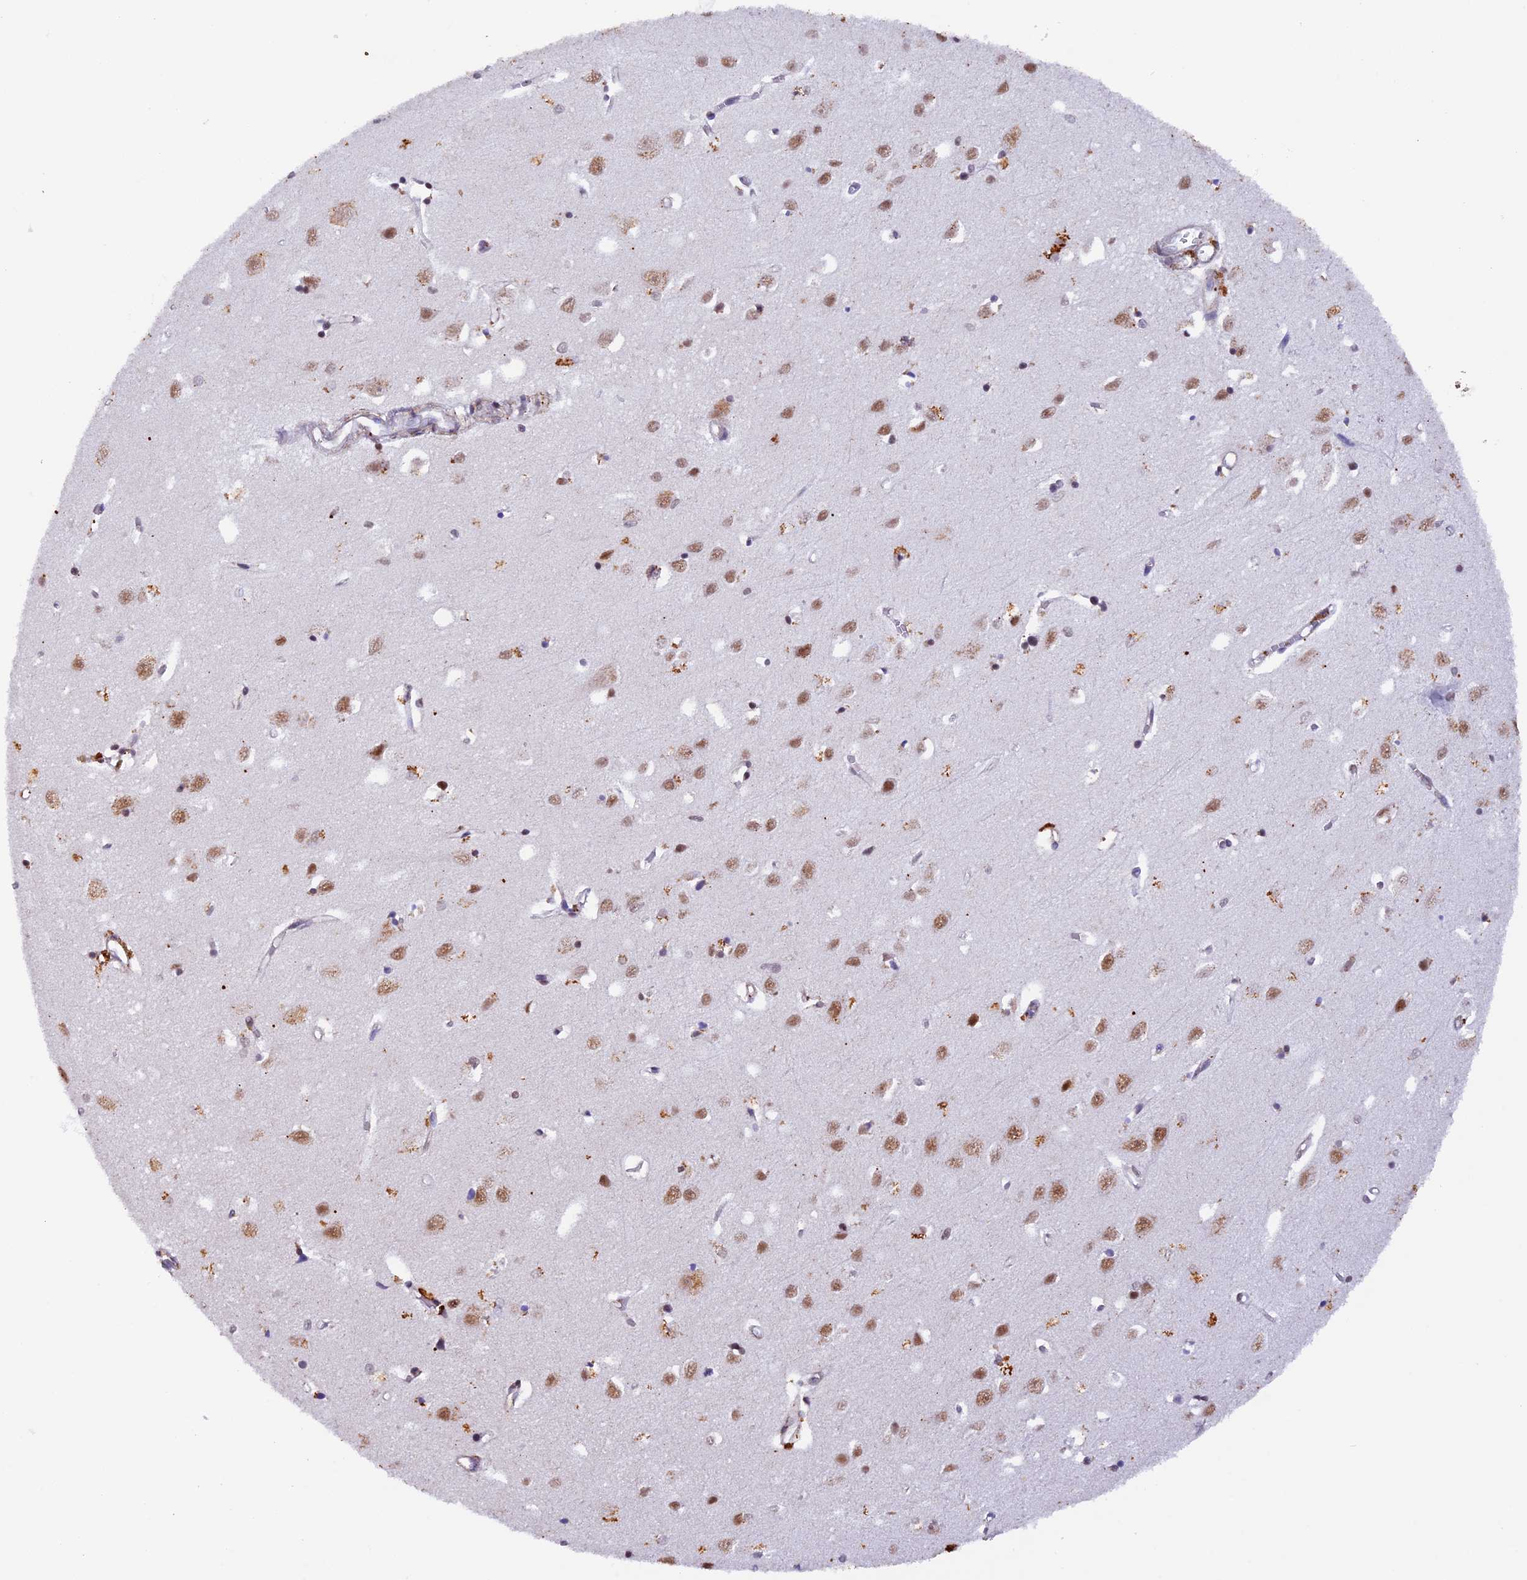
{"staining": {"intensity": "weak", "quantity": ">75%", "location": "cytoplasmic/membranous"}, "tissue": "cerebral cortex", "cell_type": "Endothelial cells", "image_type": "normal", "snomed": [{"axis": "morphology", "description": "Normal tissue, NOS"}, {"axis": "topography", "description": "Cerebral cortex"}], "caption": "Endothelial cells demonstrate weak cytoplasmic/membranous staining in about >75% of cells in unremarkable cerebral cortex.", "gene": "TFAM", "patient": {"sex": "female", "age": 64}}